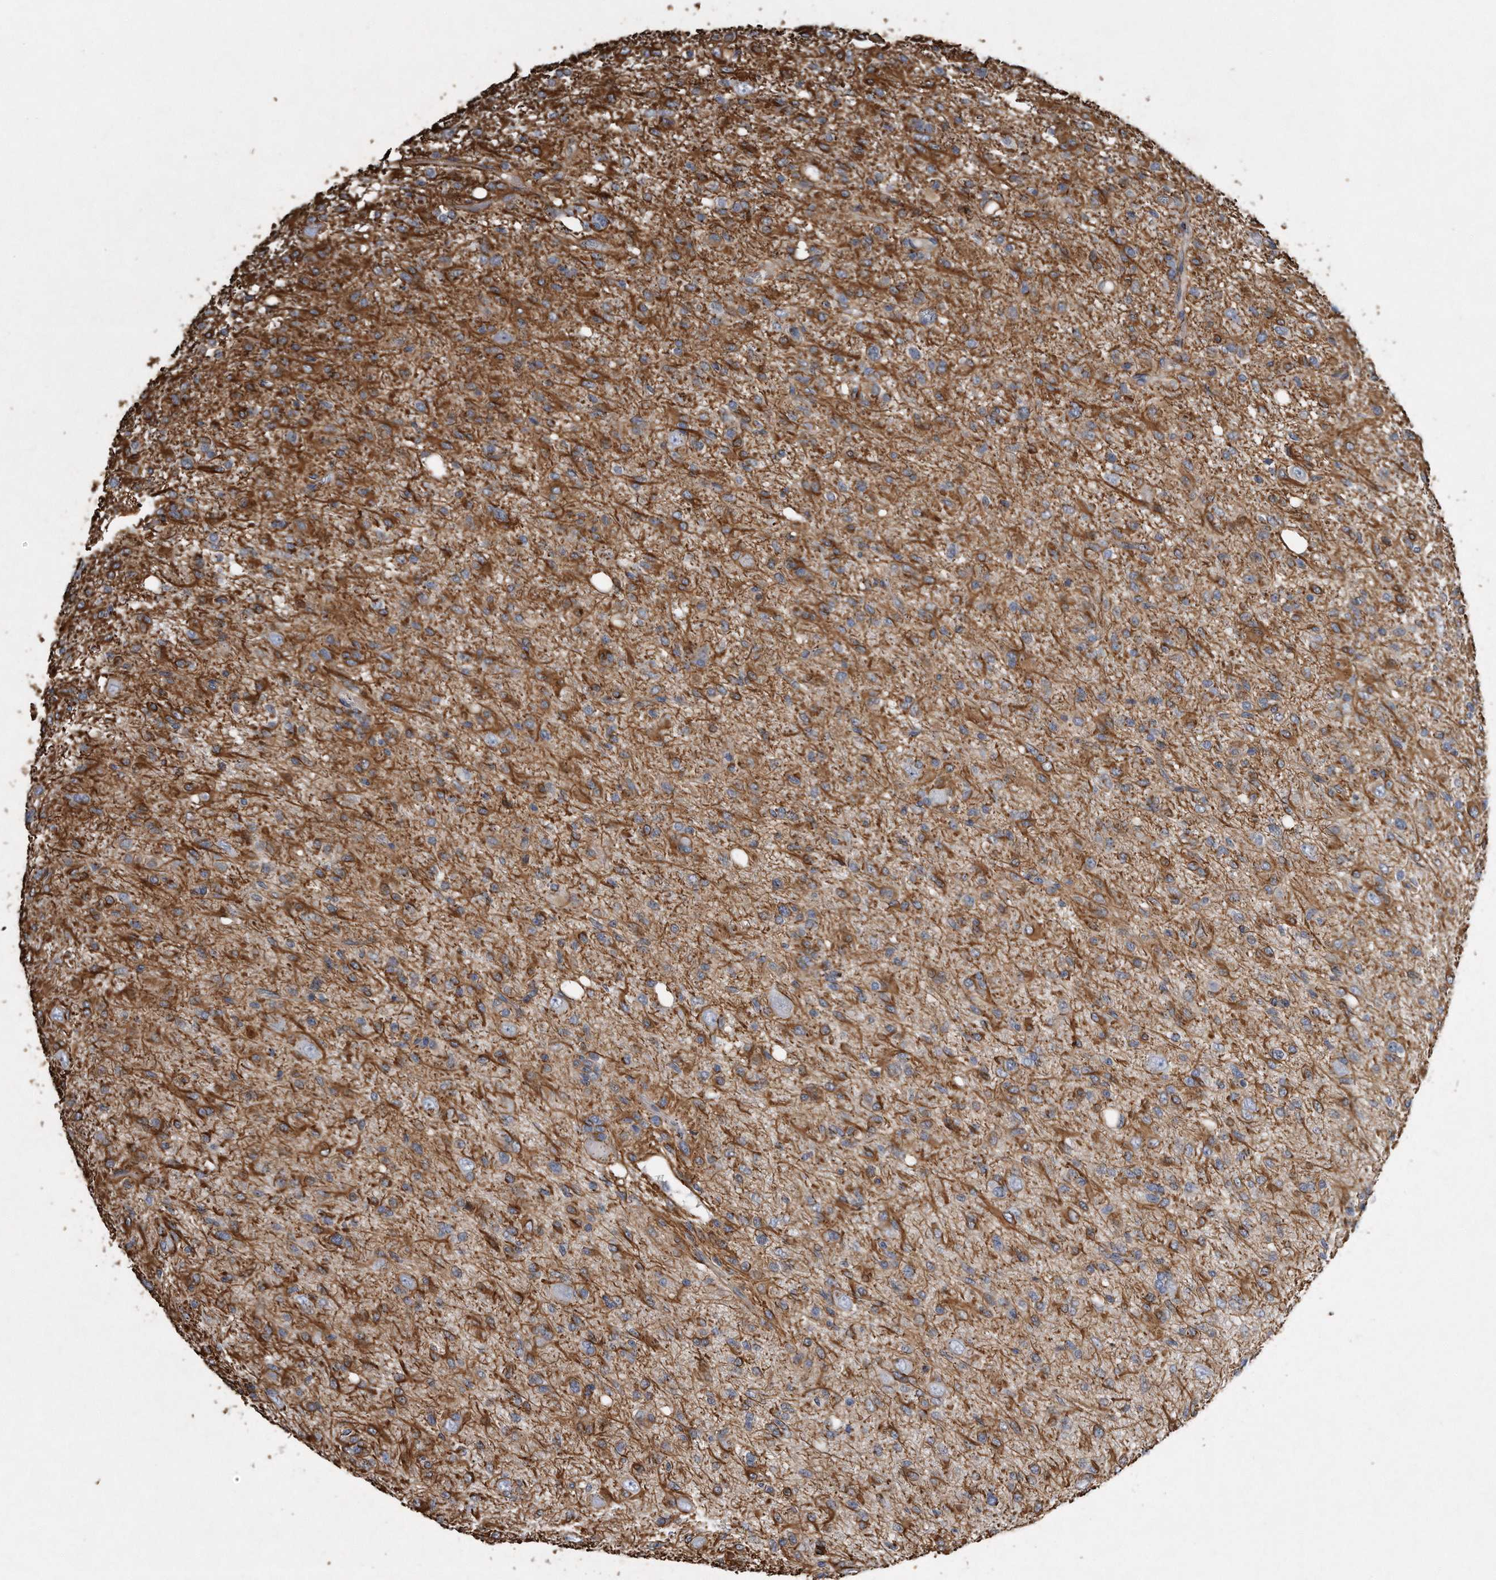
{"staining": {"intensity": "weak", "quantity": "<25%", "location": "cytoplasmic/membranous"}, "tissue": "glioma", "cell_type": "Tumor cells", "image_type": "cancer", "snomed": [{"axis": "morphology", "description": "Glioma, malignant, High grade"}, {"axis": "topography", "description": "Brain"}], "caption": "The photomicrograph exhibits no staining of tumor cells in malignant high-grade glioma. (DAB immunohistochemistry with hematoxylin counter stain).", "gene": "GPC1", "patient": {"sex": "female", "age": 59}}